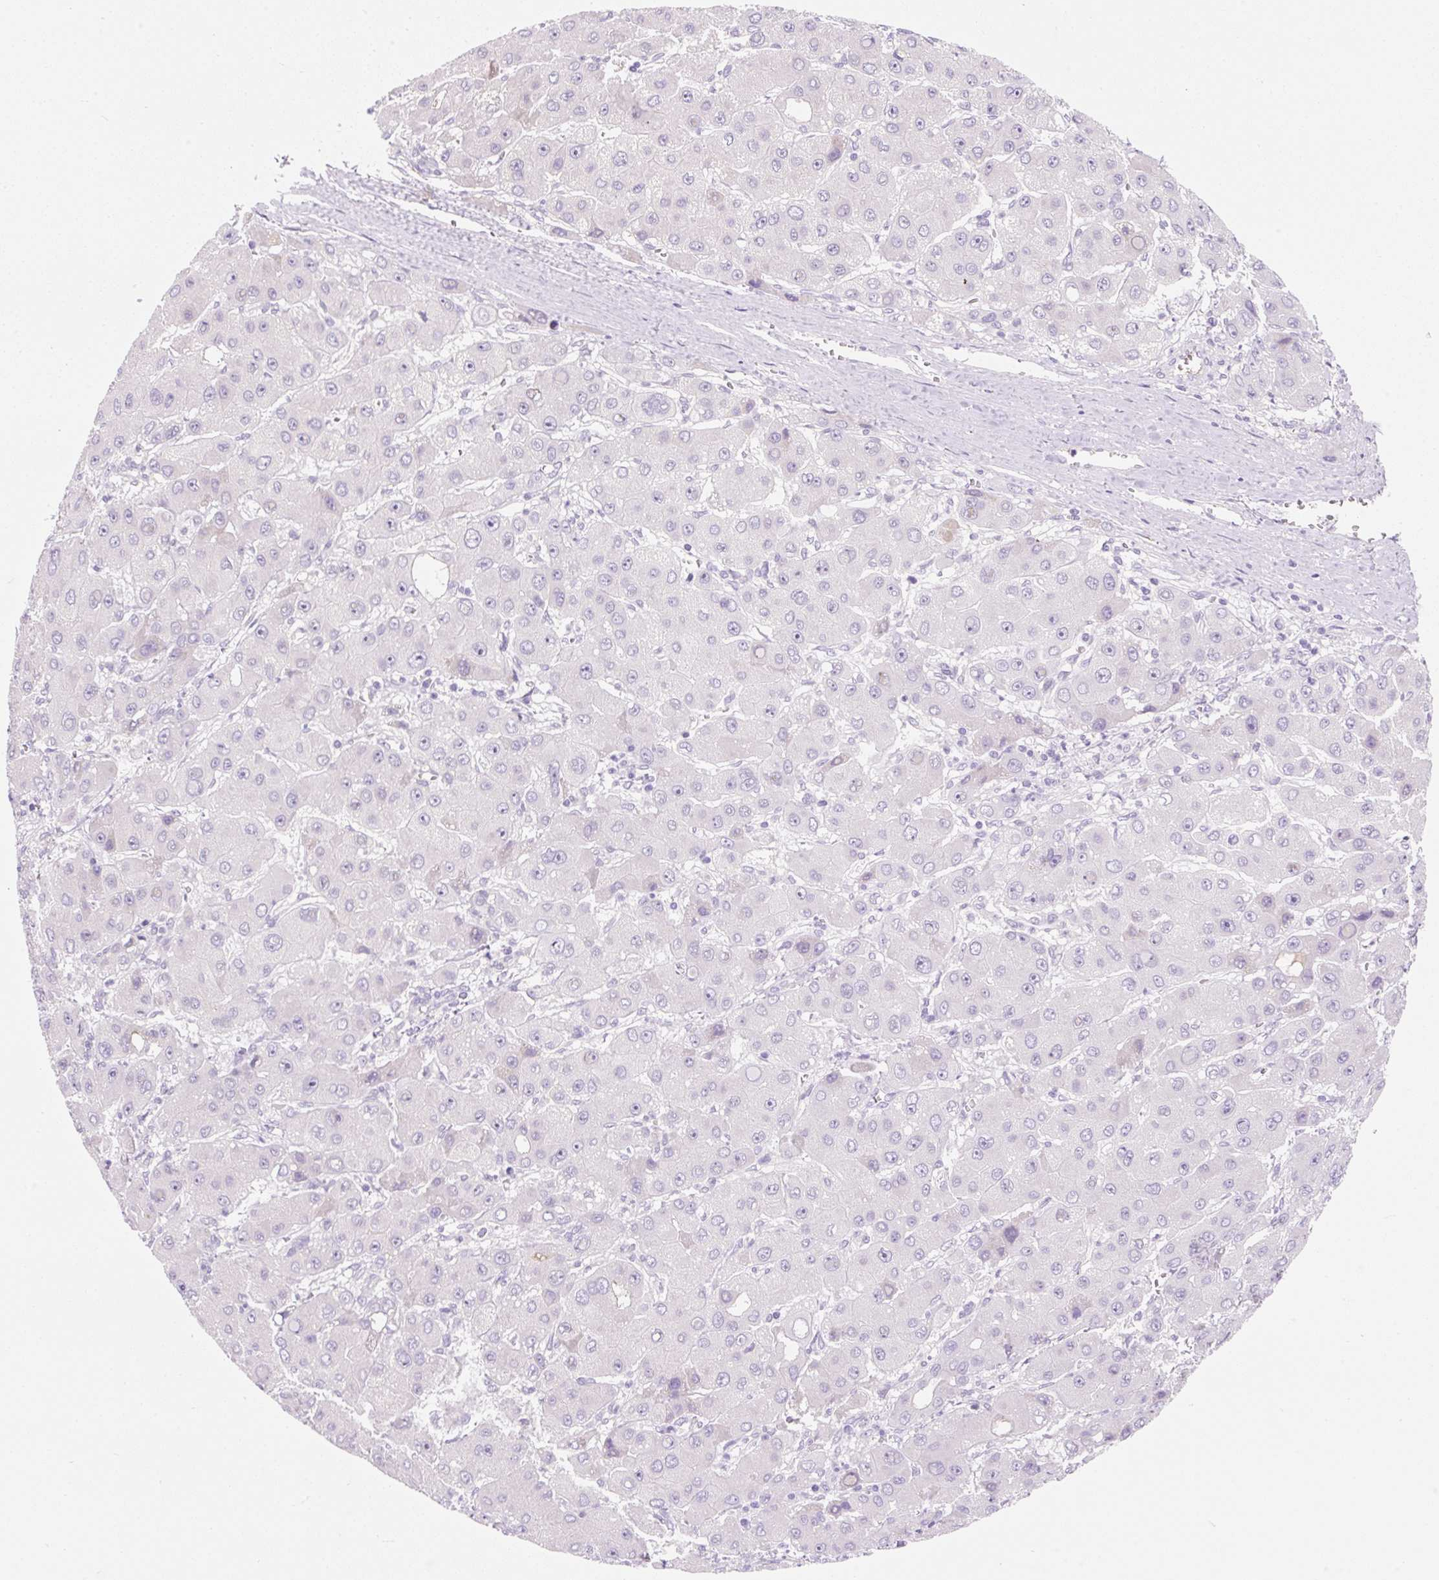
{"staining": {"intensity": "negative", "quantity": "none", "location": "none"}, "tissue": "liver cancer", "cell_type": "Tumor cells", "image_type": "cancer", "snomed": [{"axis": "morphology", "description": "Carcinoma, Hepatocellular, NOS"}, {"axis": "topography", "description": "Liver"}], "caption": "Image shows no significant protein staining in tumor cells of liver hepatocellular carcinoma.", "gene": "ZNF121", "patient": {"sex": "male", "age": 55}}